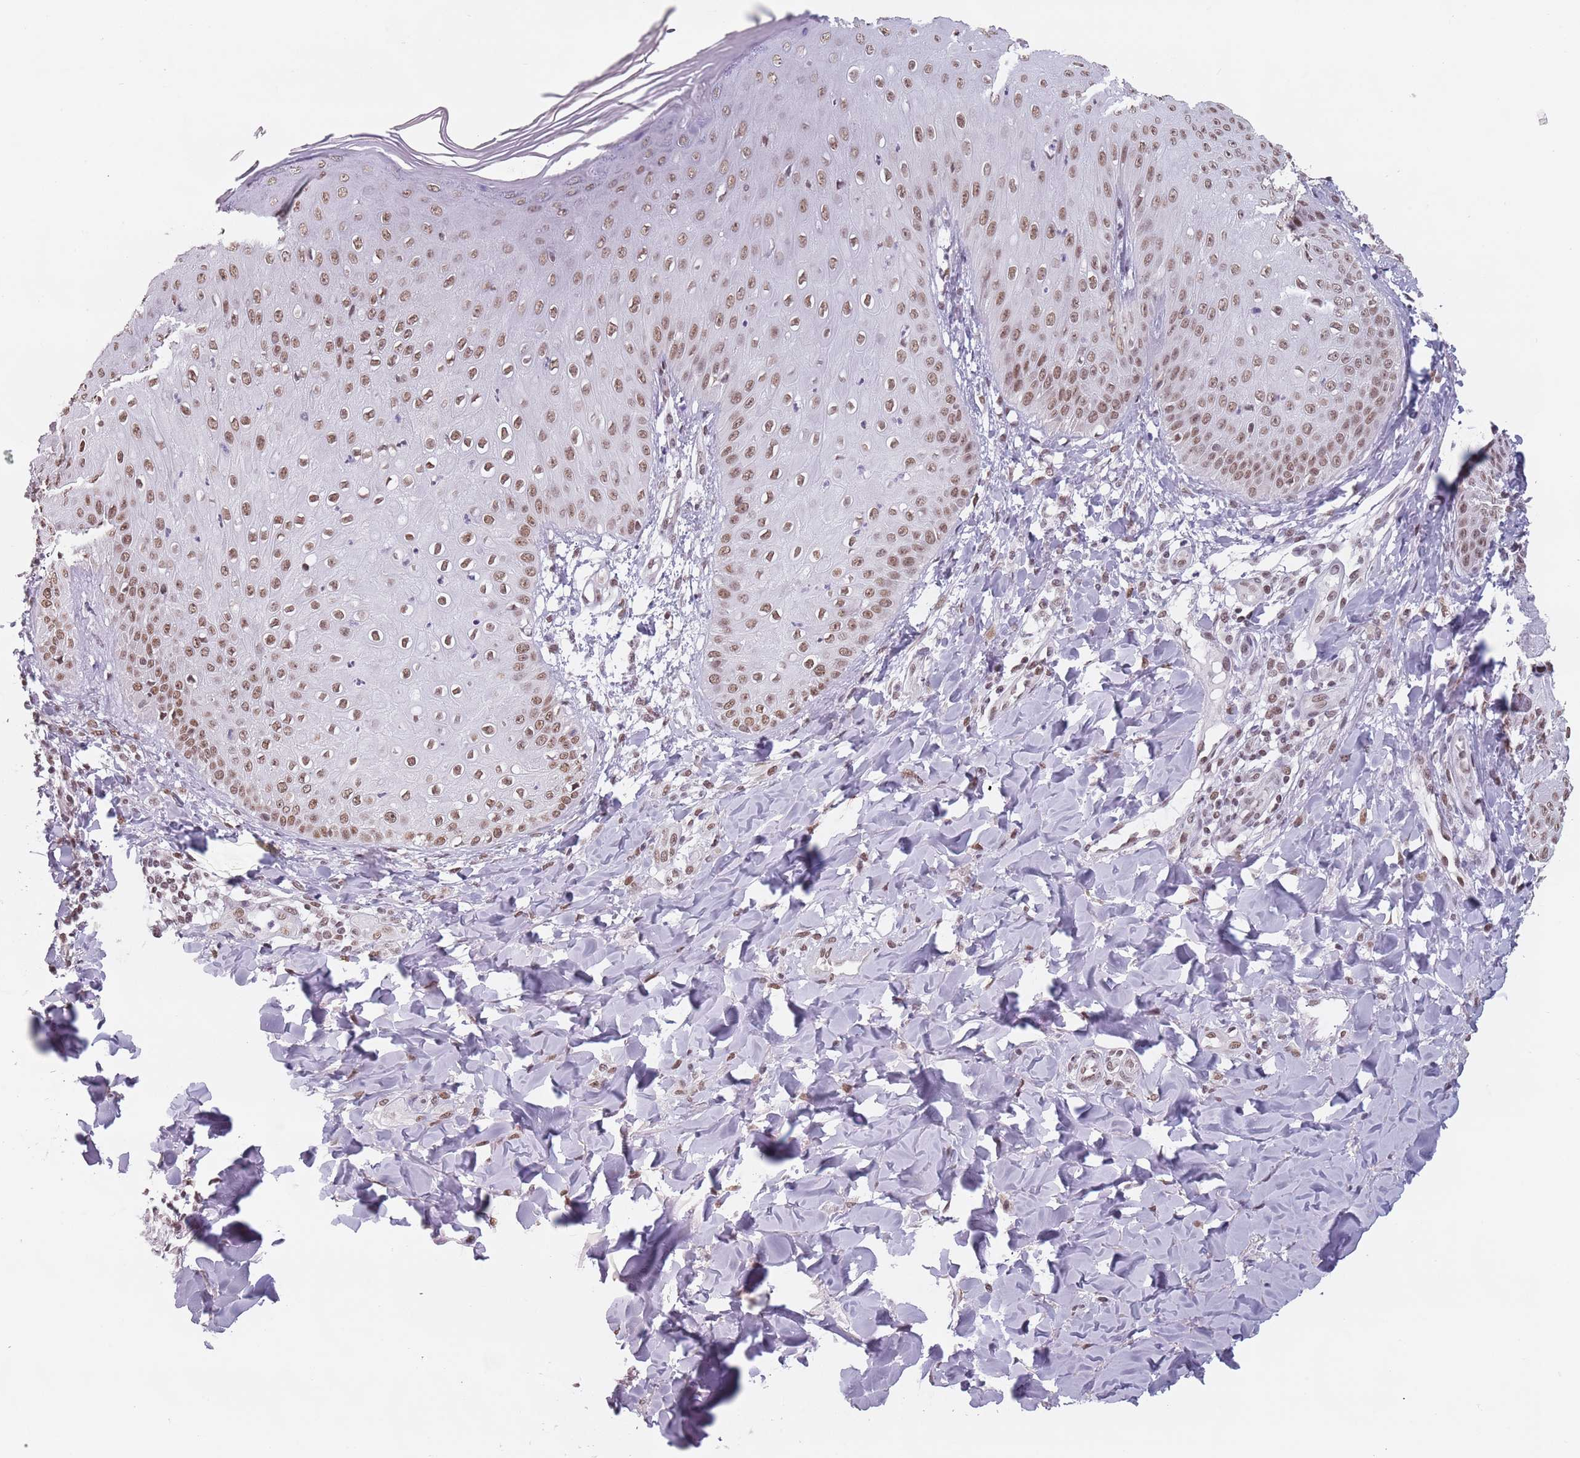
{"staining": {"intensity": "moderate", "quantity": ">75%", "location": "nuclear"}, "tissue": "skin", "cell_type": "Epidermal cells", "image_type": "normal", "snomed": [{"axis": "morphology", "description": "Normal tissue, NOS"}, {"axis": "morphology", "description": "Inflammation, NOS"}, {"axis": "topography", "description": "Soft tissue"}, {"axis": "topography", "description": "Anal"}], "caption": "Immunohistochemical staining of unremarkable human skin exhibits >75% levels of moderate nuclear protein expression in approximately >75% of epidermal cells. The protein of interest is shown in brown color, while the nuclei are stained blue.", "gene": "PTCHD1", "patient": {"sex": "female", "age": 15}}